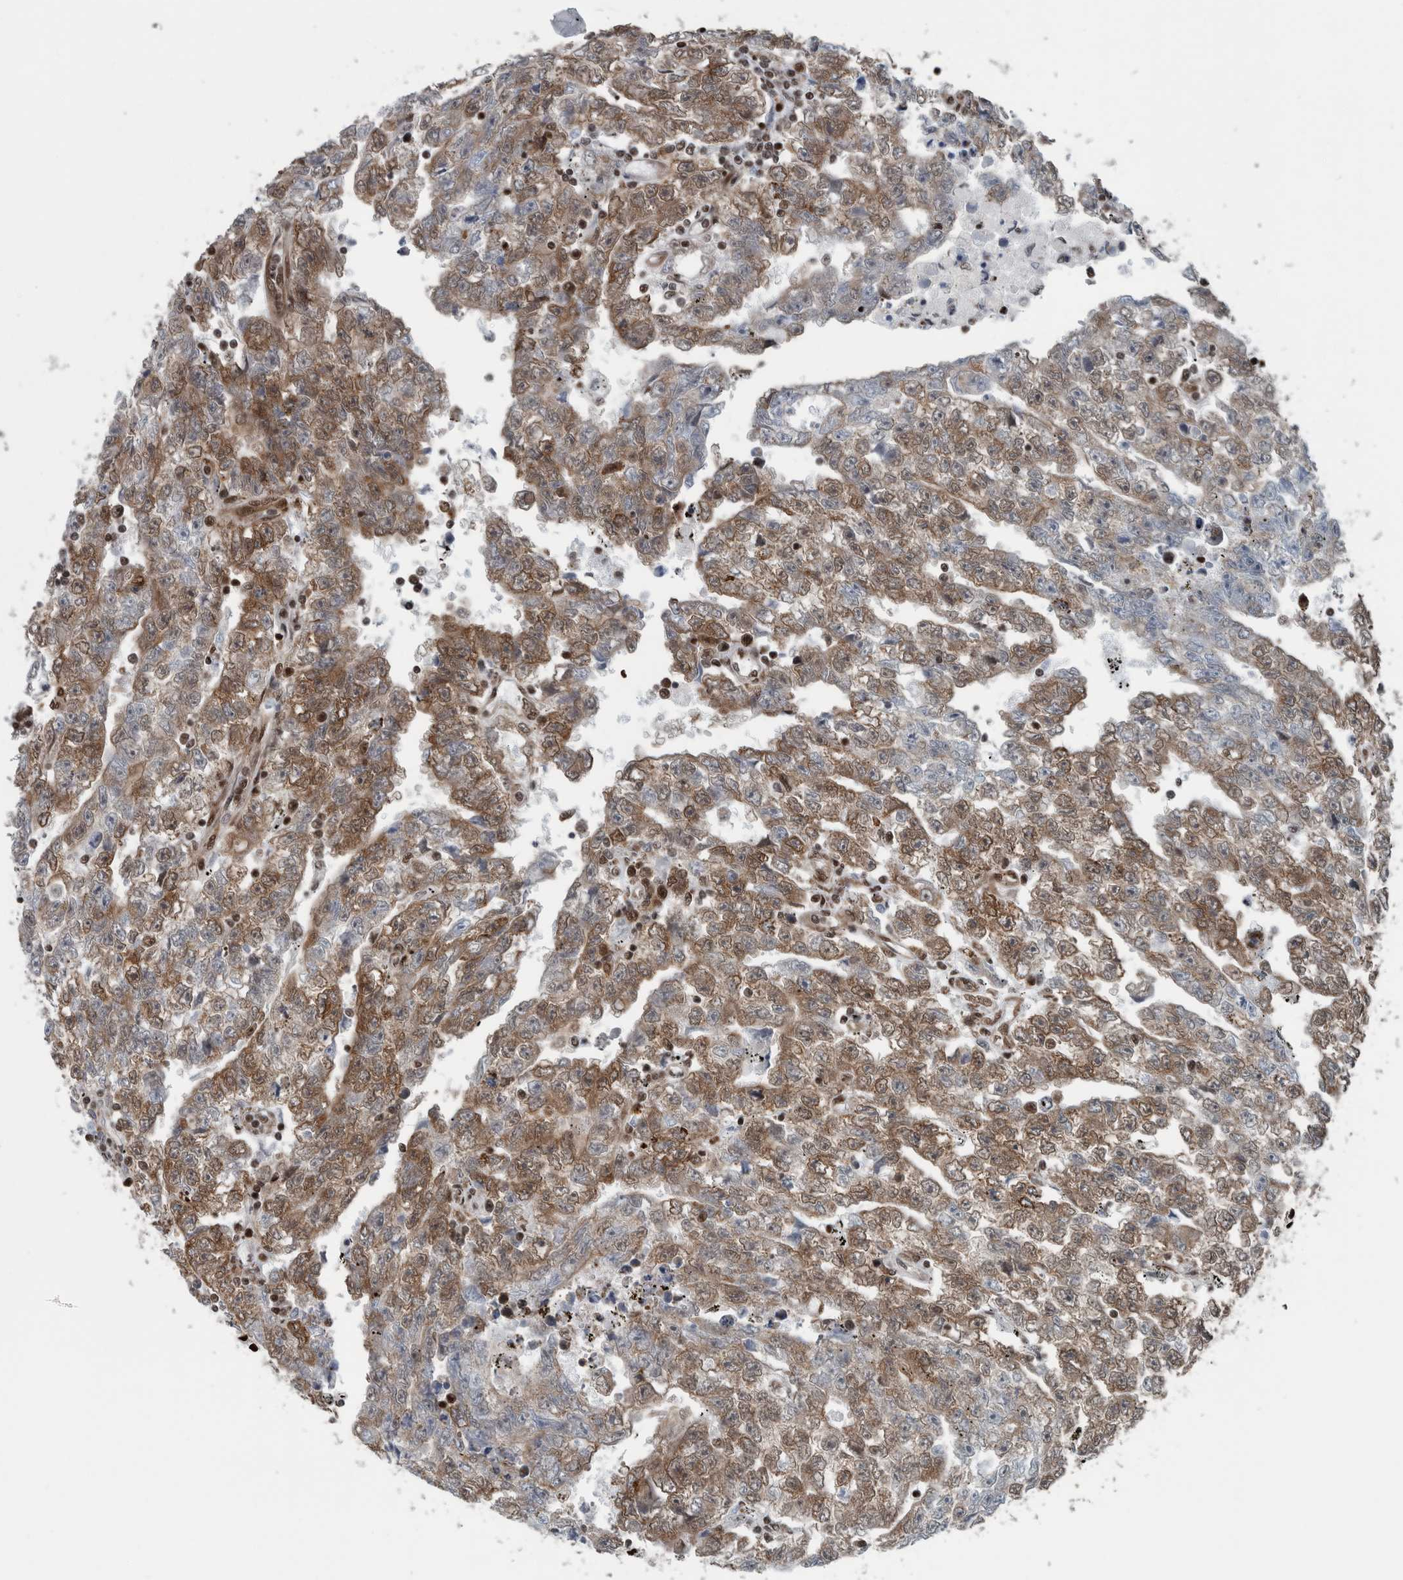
{"staining": {"intensity": "moderate", "quantity": ">75%", "location": "cytoplasmic/membranous"}, "tissue": "testis cancer", "cell_type": "Tumor cells", "image_type": "cancer", "snomed": [{"axis": "morphology", "description": "Carcinoma, Embryonal, NOS"}, {"axis": "topography", "description": "Testis"}], "caption": "Testis embryonal carcinoma stained for a protein (brown) displays moderate cytoplasmic/membranous positive expression in about >75% of tumor cells.", "gene": "DNMT3A", "patient": {"sex": "male", "age": 25}}